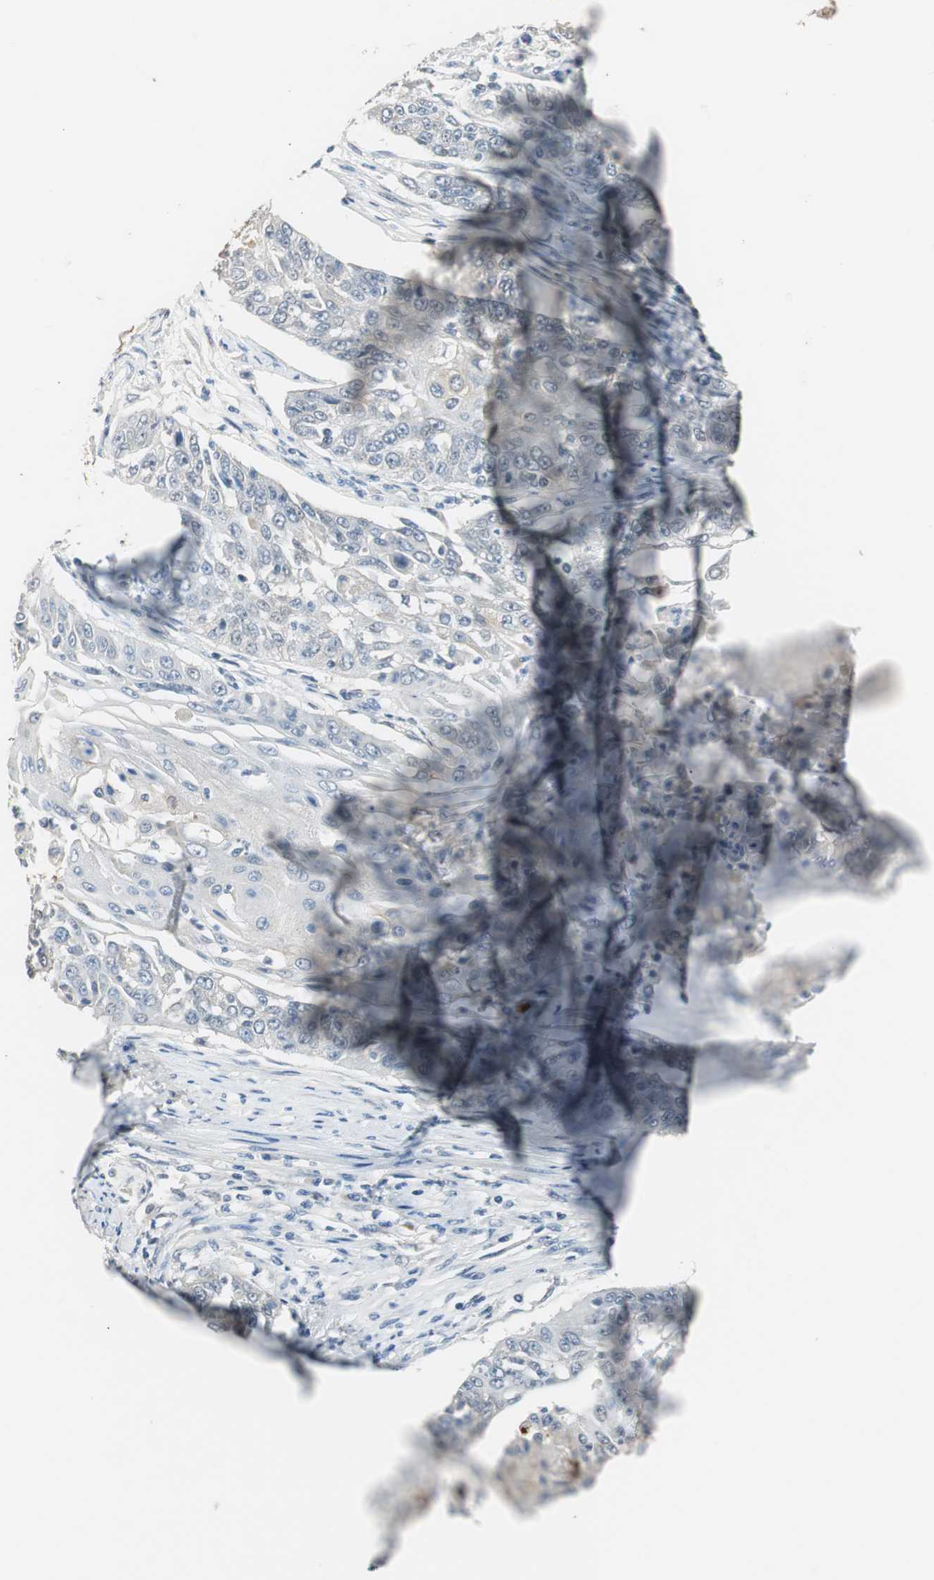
{"staining": {"intensity": "negative", "quantity": "none", "location": "none"}, "tissue": "cervical cancer", "cell_type": "Tumor cells", "image_type": "cancer", "snomed": [{"axis": "morphology", "description": "Squamous cell carcinoma, NOS"}, {"axis": "topography", "description": "Cervix"}], "caption": "High magnification brightfield microscopy of cervical cancer (squamous cell carcinoma) stained with DAB (brown) and counterstained with hematoxylin (blue): tumor cells show no significant staining.", "gene": "PTPRN2", "patient": {"sex": "female", "age": 33}}